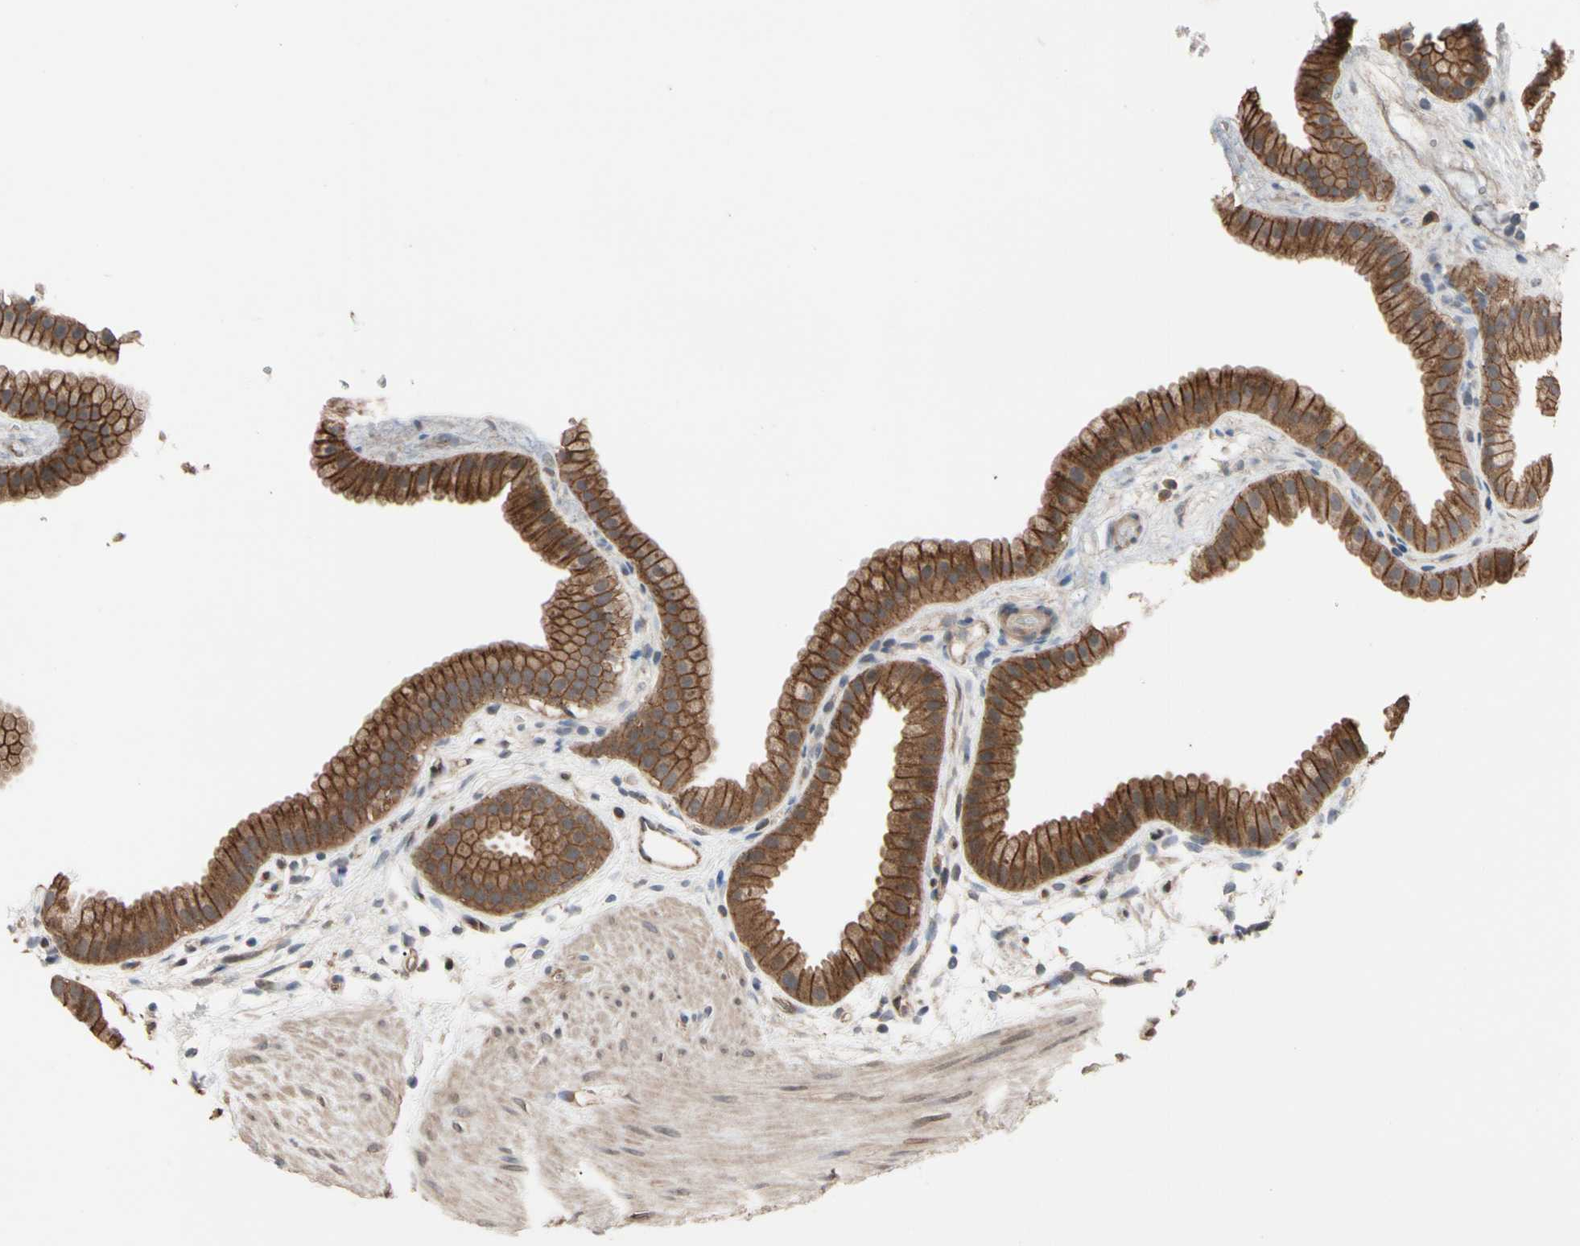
{"staining": {"intensity": "strong", "quantity": ">75%", "location": "cytoplasmic/membranous"}, "tissue": "gallbladder", "cell_type": "Glandular cells", "image_type": "normal", "snomed": [{"axis": "morphology", "description": "Normal tissue, NOS"}, {"axis": "topography", "description": "Gallbladder"}], "caption": "Normal gallbladder was stained to show a protein in brown. There is high levels of strong cytoplasmic/membranous expression in about >75% of glandular cells. The staining was performed using DAB to visualize the protein expression in brown, while the nuclei were stained in blue with hematoxylin (Magnification: 20x).", "gene": "DPP8", "patient": {"sex": "female", "age": 64}}